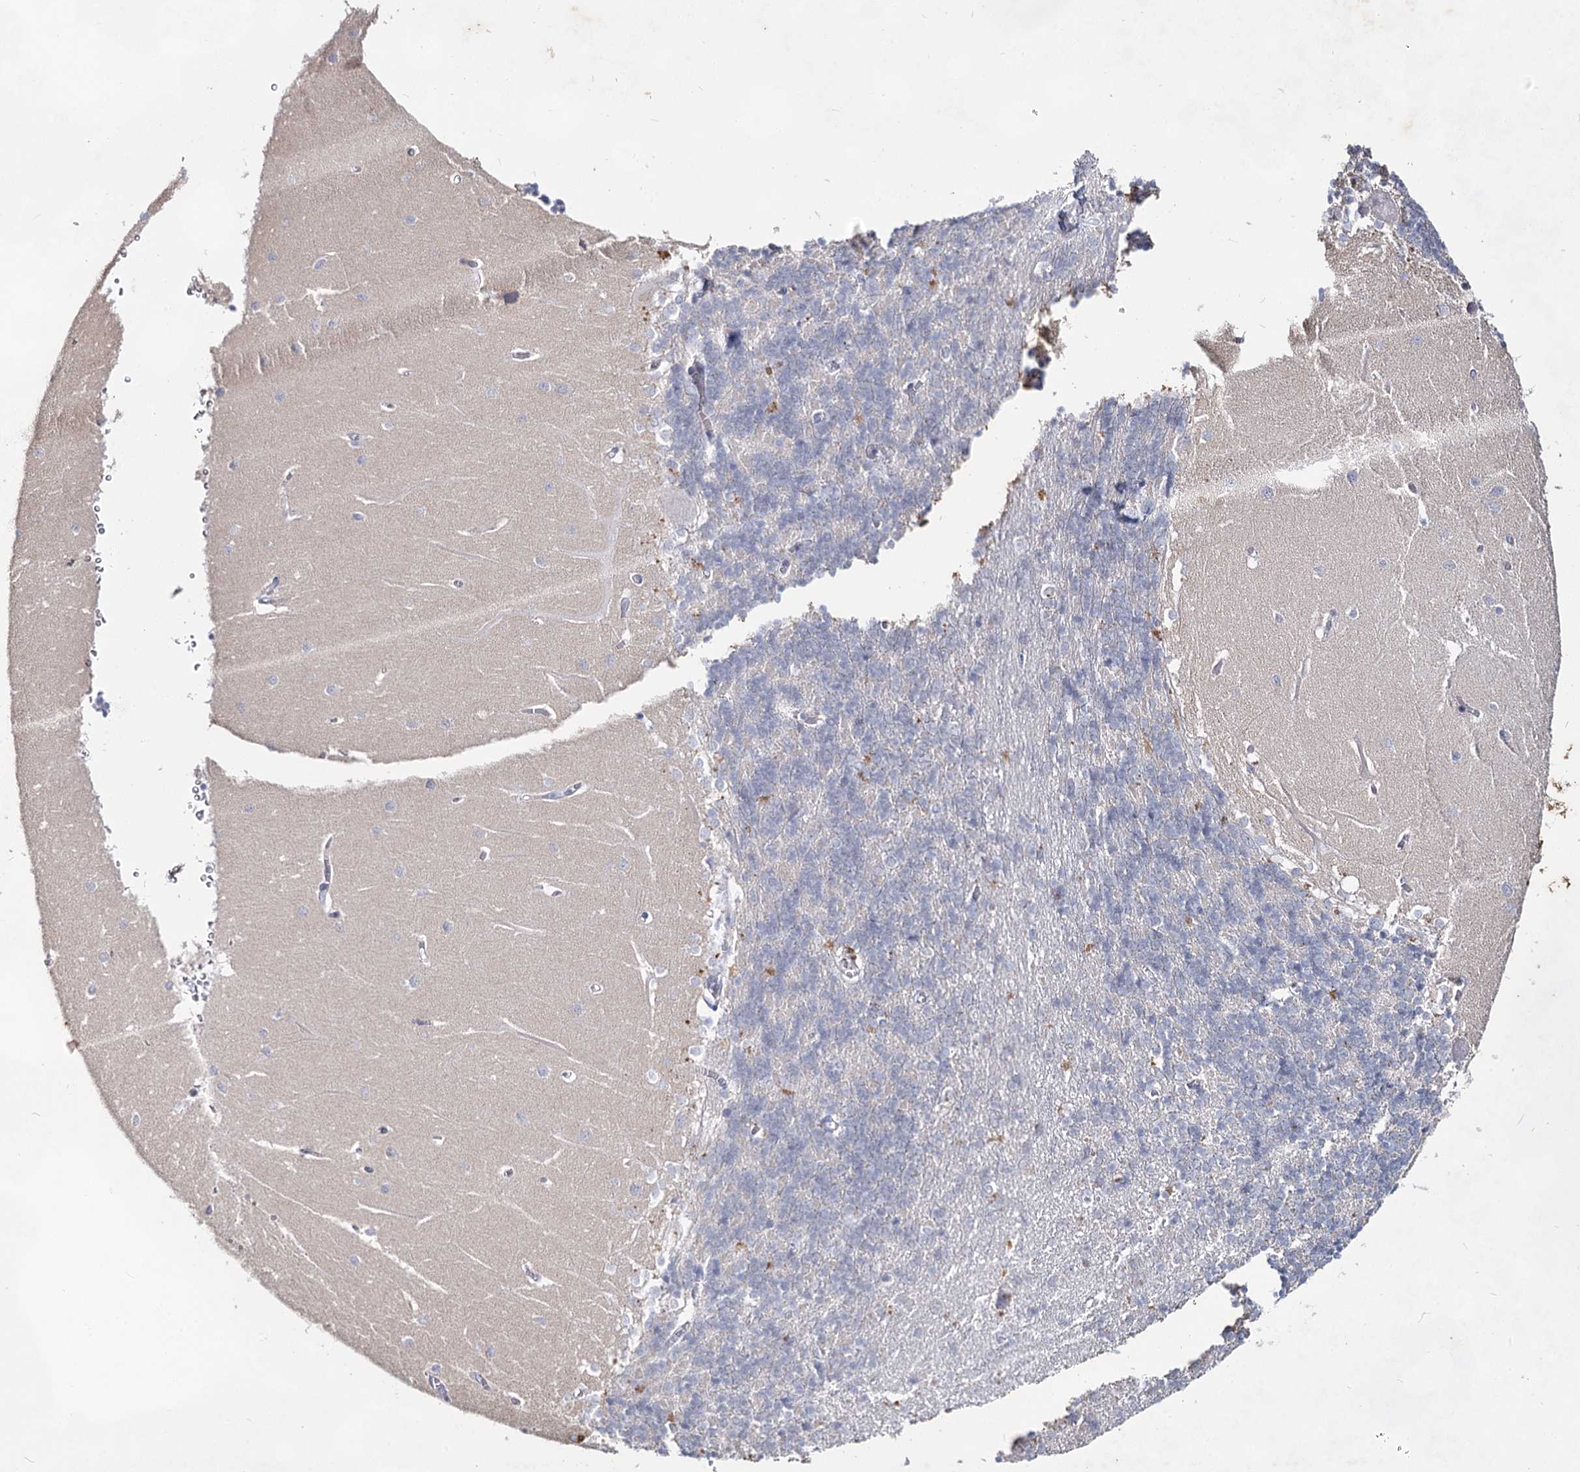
{"staining": {"intensity": "negative", "quantity": "none", "location": "none"}, "tissue": "cerebellum", "cell_type": "Cells in granular layer", "image_type": "normal", "snomed": [{"axis": "morphology", "description": "Normal tissue, NOS"}, {"axis": "topography", "description": "Cerebellum"}], "caption": "A micrograph of cerebellum stained for a protein shows no brown staining in cells in granular layer.", "gene": "CCDC73", "patient": {"sex": "male", "age": 37}}